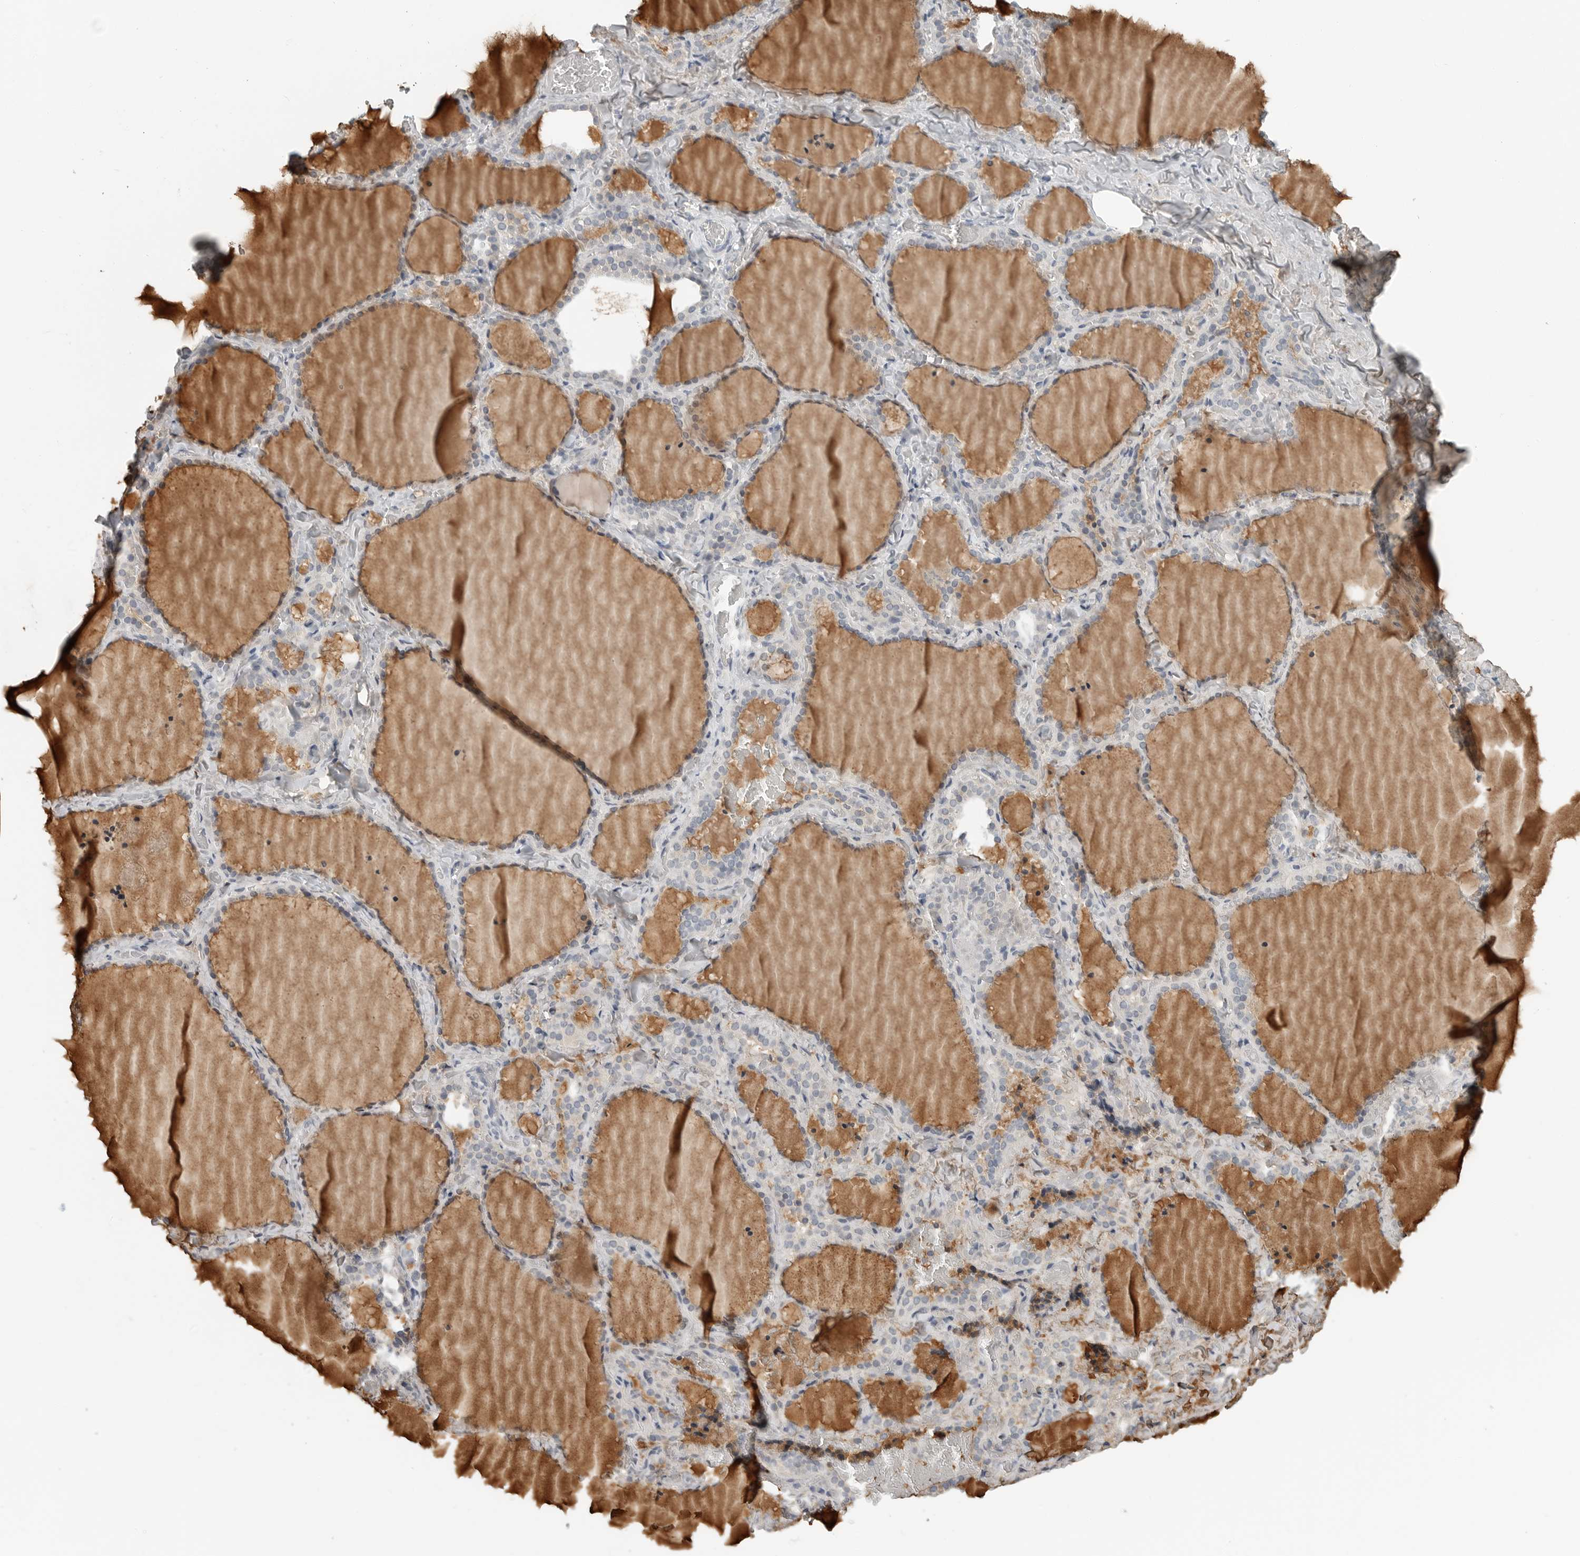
{"staining": {"intensity": "weak", "quantity": "25%-75%", "location": "cytoplasmic/membranous"}, "tissue": "thyroid gland", "cell_type": "Glandular cells", "image_type": "normal", "snomed": [{"axis": "morphology", "description": "Normal tissue, NOS"}, {"axis": "topography", "description": "Thyroid gland"}], "caption": "Glandular cells demonstrate low levels of weak cytoplasmic/membranous positivity in about 25%-75% of cells in normal human thyroid gland. (Stains: DAB (3,3'-diaminobenzidine) in brown, nuclei in blue, Microscopy: brightfield microscopy at high magnification).", "gene": "IL12RB2", "patient": {"sex": "female", "age": 22}}